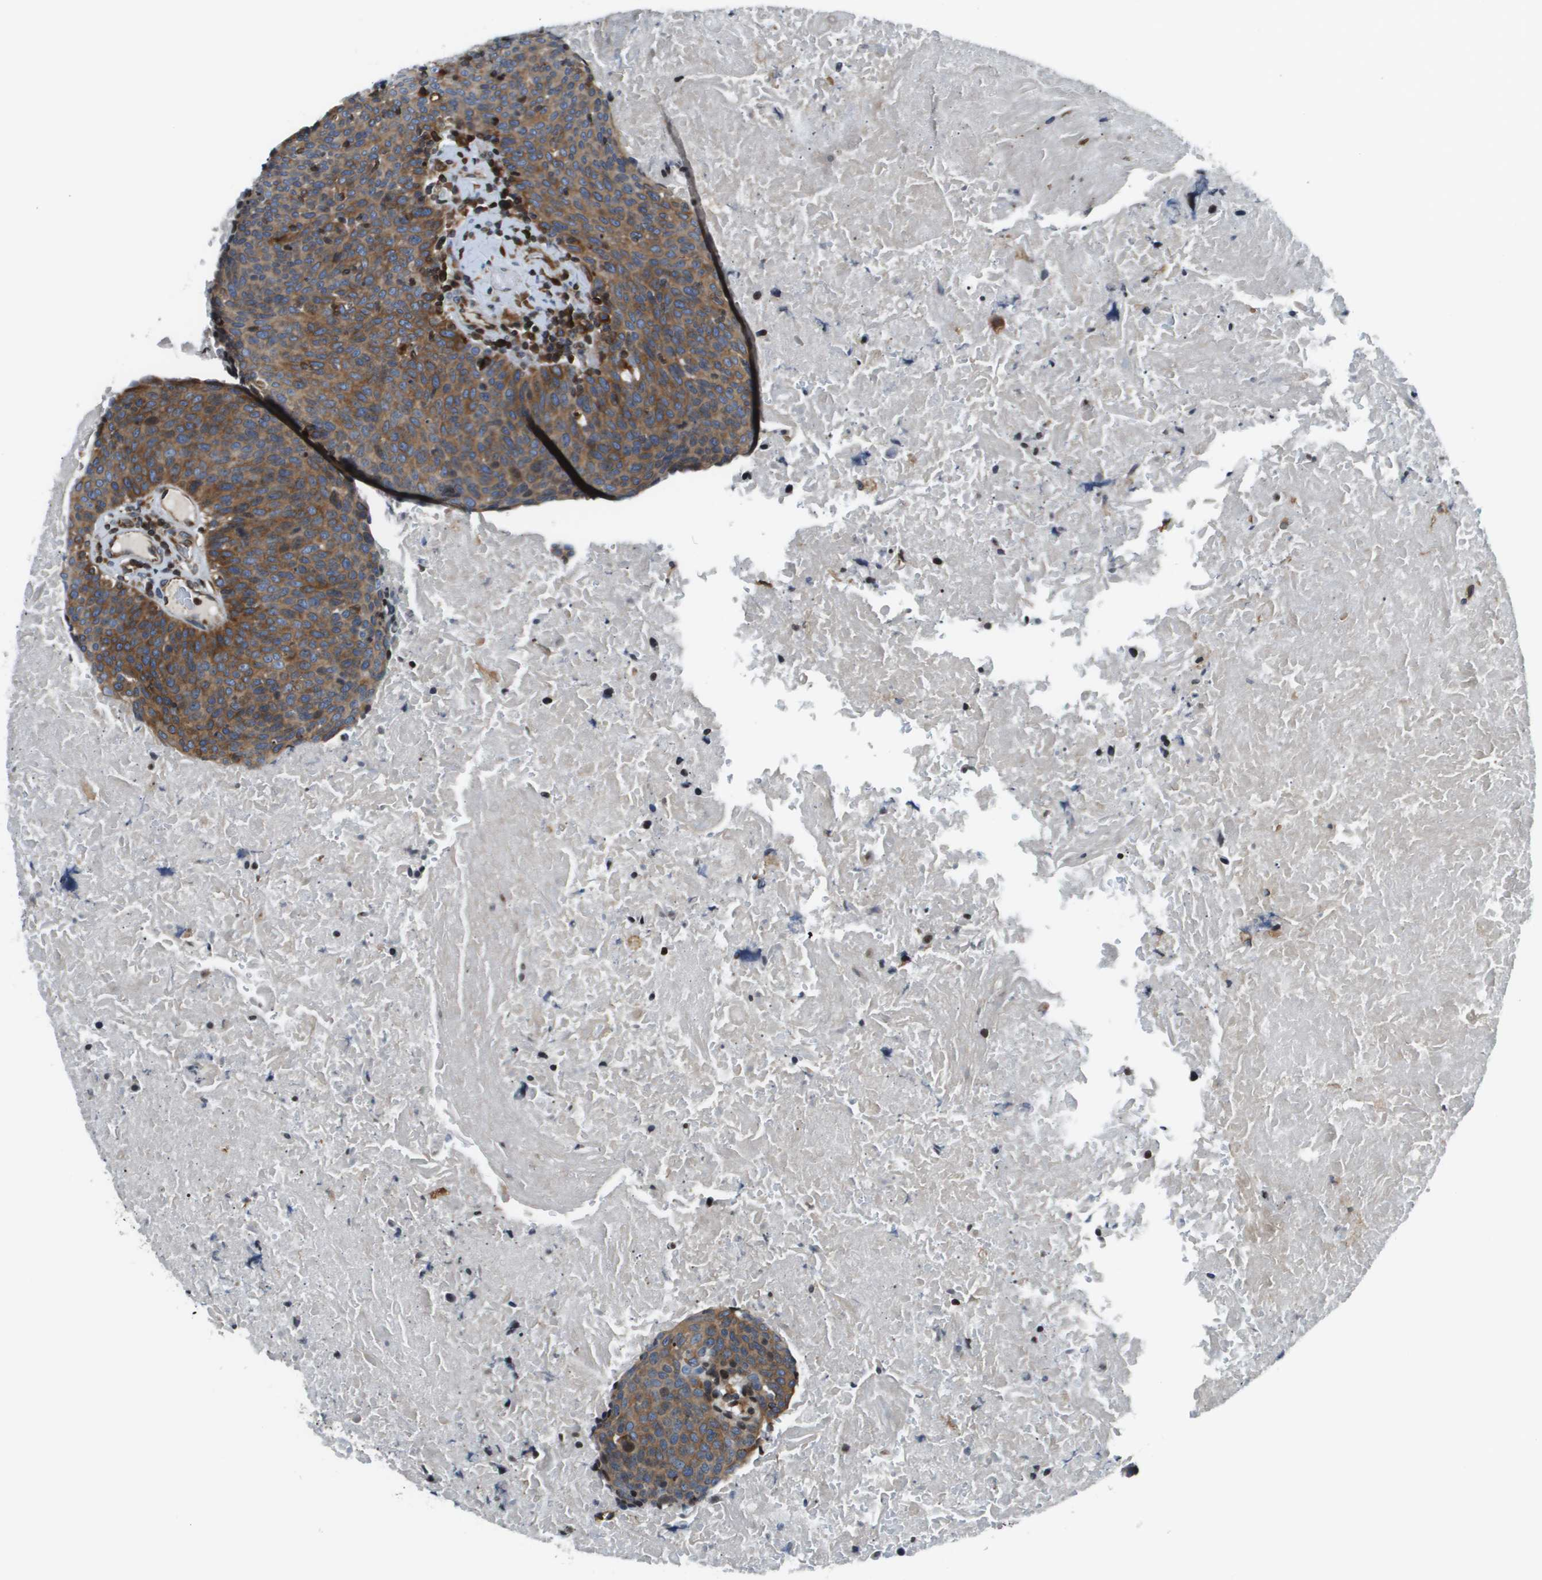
{"staining": {"intensity": "moderate", "quantity": ">75%", "location": "cytoplasmic/membranous"}, "tissue": "head and neck cancer", "cell_type": "Tumor cells", "image_type": "cancer", "snomed": [{"axis": "morphology", "description": "Squamous cell carcinoma, NOS"}, {"axis": "morphology", "description": "Squamous cell carcinoma, metastatic, NOS"}, {"axis": "topography", "description": "Lymph node"}, {"axis": "topography", "description": "Head-Neck"}], "caption": "Immunohistochemistry (IHC) (DAB) staining of human head and neck cancer exhibits moderate cytoplasmic/membranous protein staining in approximately >75% of tumor cells.", "gene": "ESYT1", "patient": {"sex": "male", "age": 62}}